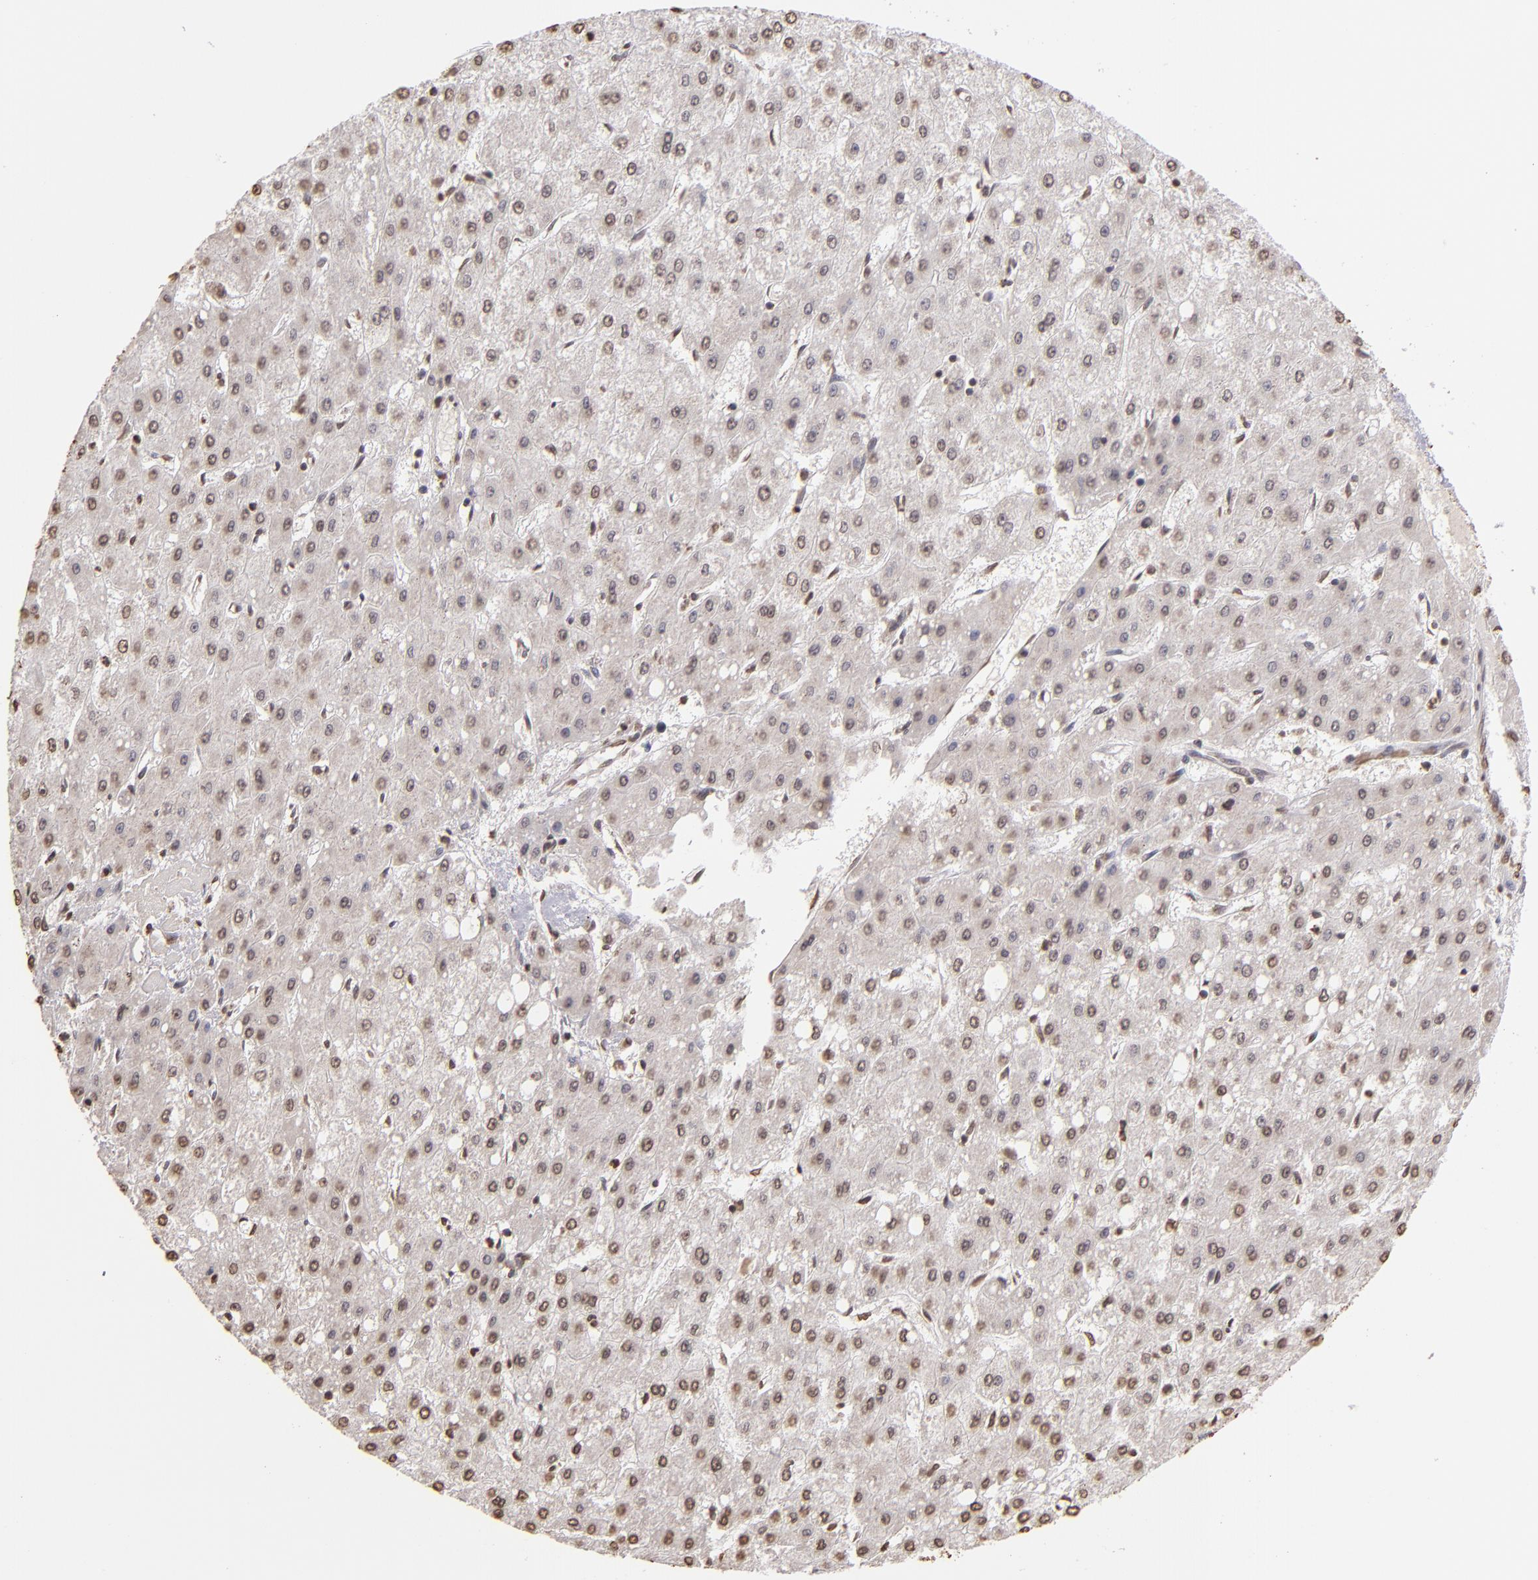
{"staining": {"intensity": "weak", "quantity": "25%-75%", "location": "nuclear"}, "tissue": "liver cancer", "cell_type": "Tumor cells", "image_type": "cancer", "snomed": [{"axis": "morphology", "description": "Carcinoma, Hepatocellular, NOS"}, {"axis": "topography", "description": "Liver"}], "caption": "Approximately 25%-75% of tumor cells in human liver cancer (hepatocellular carcinoma) display weak nuclear protein positivity as visualized by brown immunohistochemical staining.", "gene": "LBX1", "patient": {"sex": "female", "age": 52}}